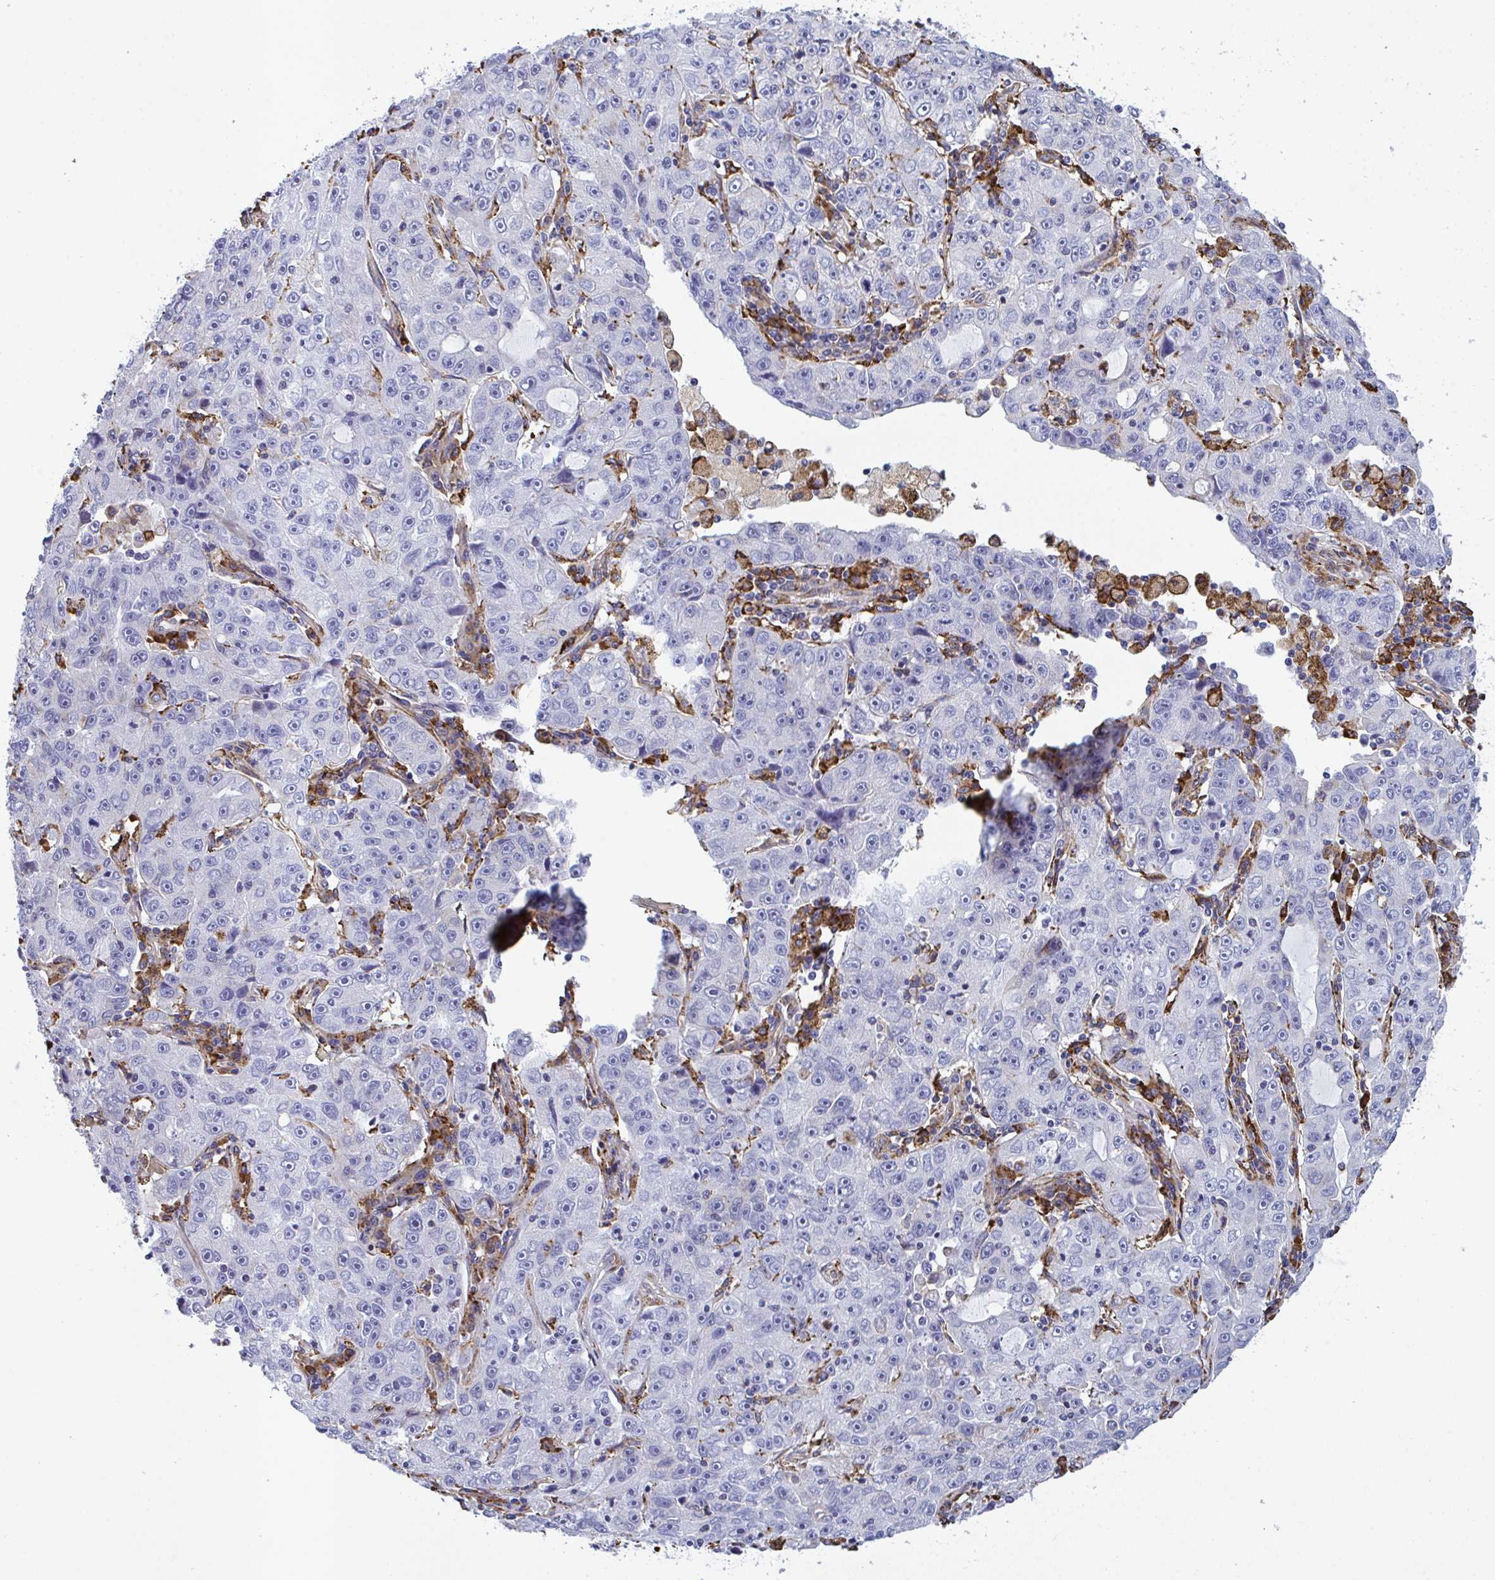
{"staining": {"intensity": "negative", "quantity": "none", "location": "none"}, "tissue": "lung cancer", "cell_type": "Tumor cells", "image_type": "cancer", "snomed": [{"axis": "morphology", "description": "Normal morphology"}, {"axis": "morphology", "description": "Adenocarcinoma, NOS"}, {"axis": "topography", "description": "Lymph node"}, {"axis": "topography", "description": "Lung"}], "caption": "IHC histopathology image of lung adenocarcinoma stained for a protein (brown), which displays no expression in tumor cells.", "gene": "PEAK3", "patient": {"sex": "female", "age": 57}}